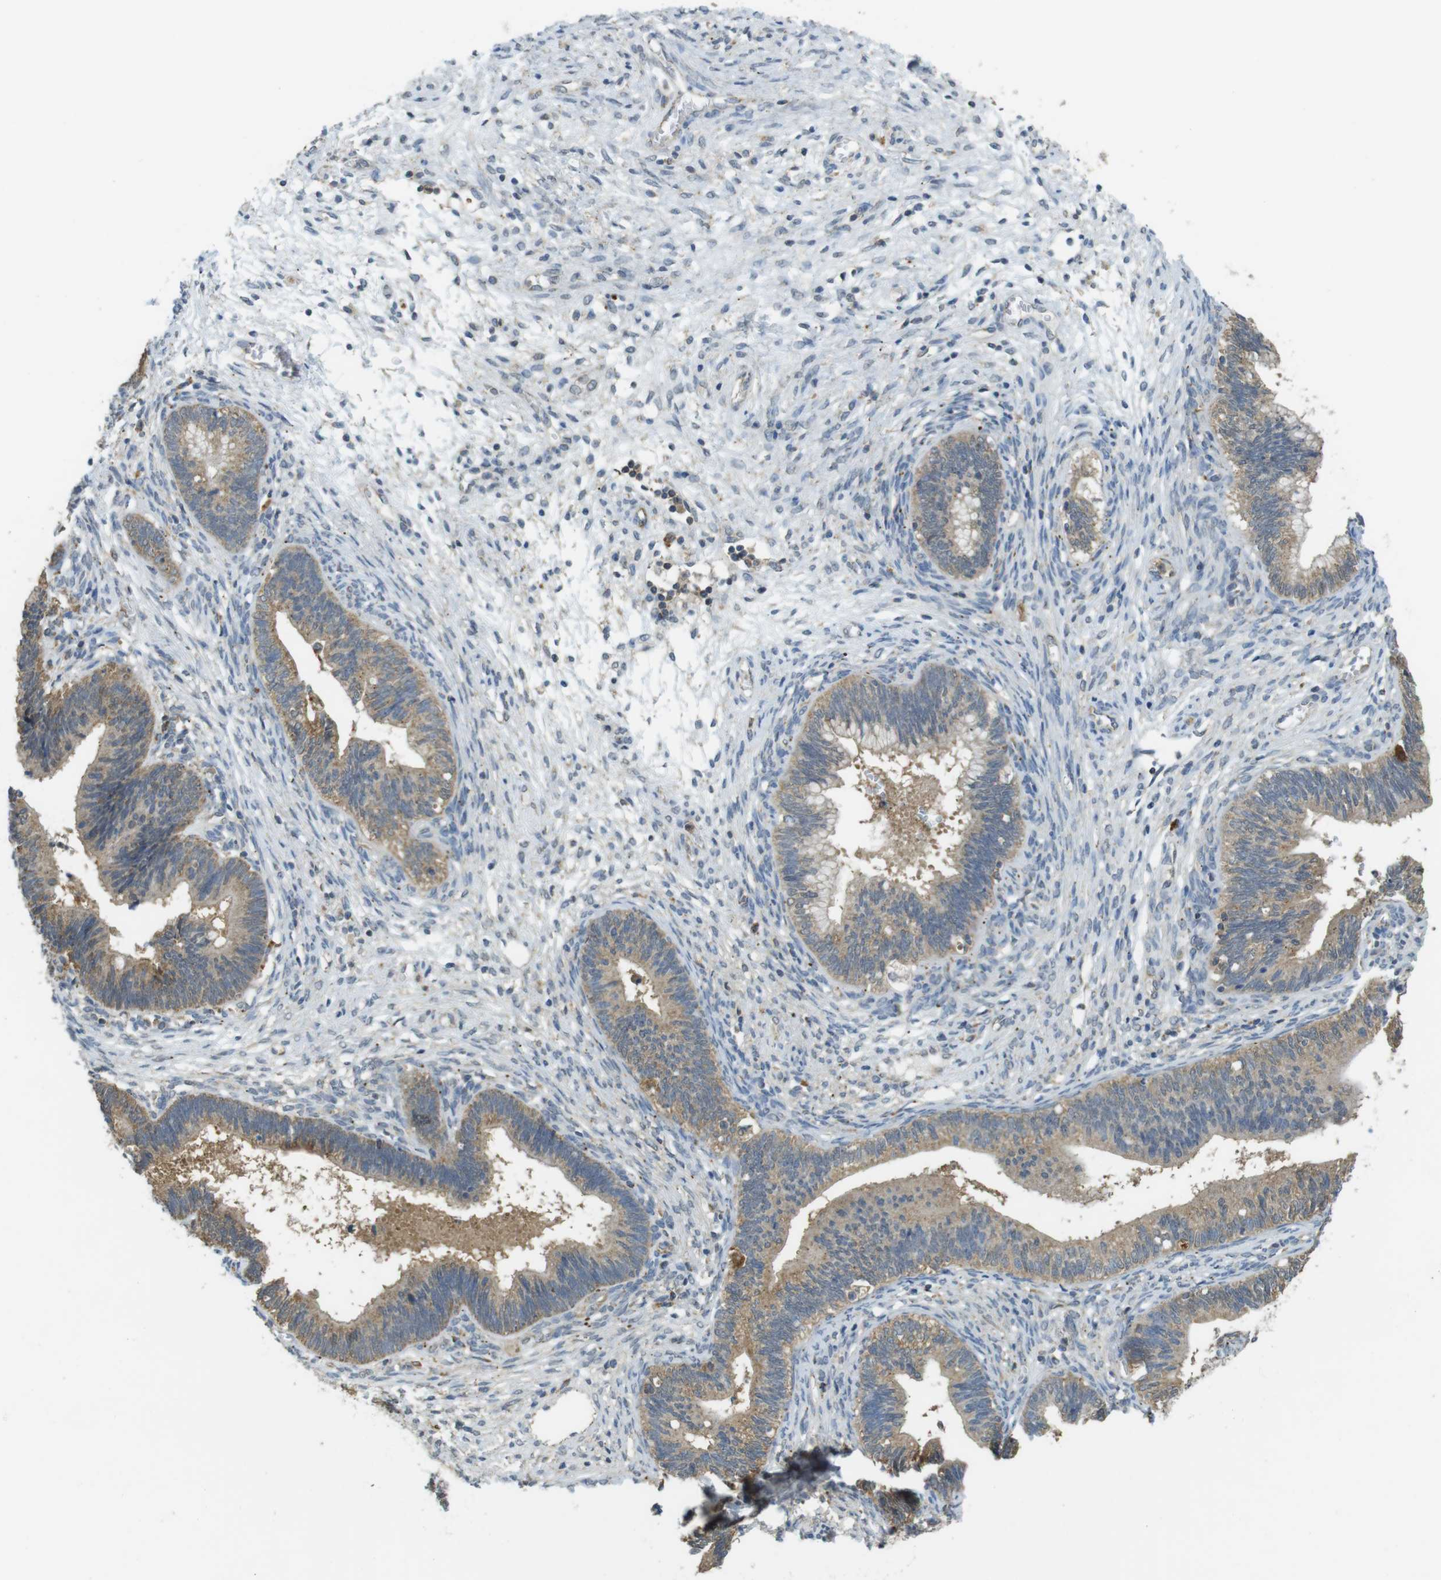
{"staining": {"intensity": "moderate", "quantity": ">75%", "location": "cytoplasmic/membranous"}, "tissue": "cervical cancer", "cell_type": "Tumor cells", "image_type": "cancer", "snomed": [{"axis": "morphology", "description": "Adenocarcinoma, NOS"}, {"axis": "topography", "description": "Cervix"}], "caption": "Cervical cancer was stained to show a protein in brown. There is medium levels of moderate cytoplasmic/membranous positivity in about >75% of tumor cells.", "gene": "BRI3BP", "patient": {"sex": "female", "age": 44}}